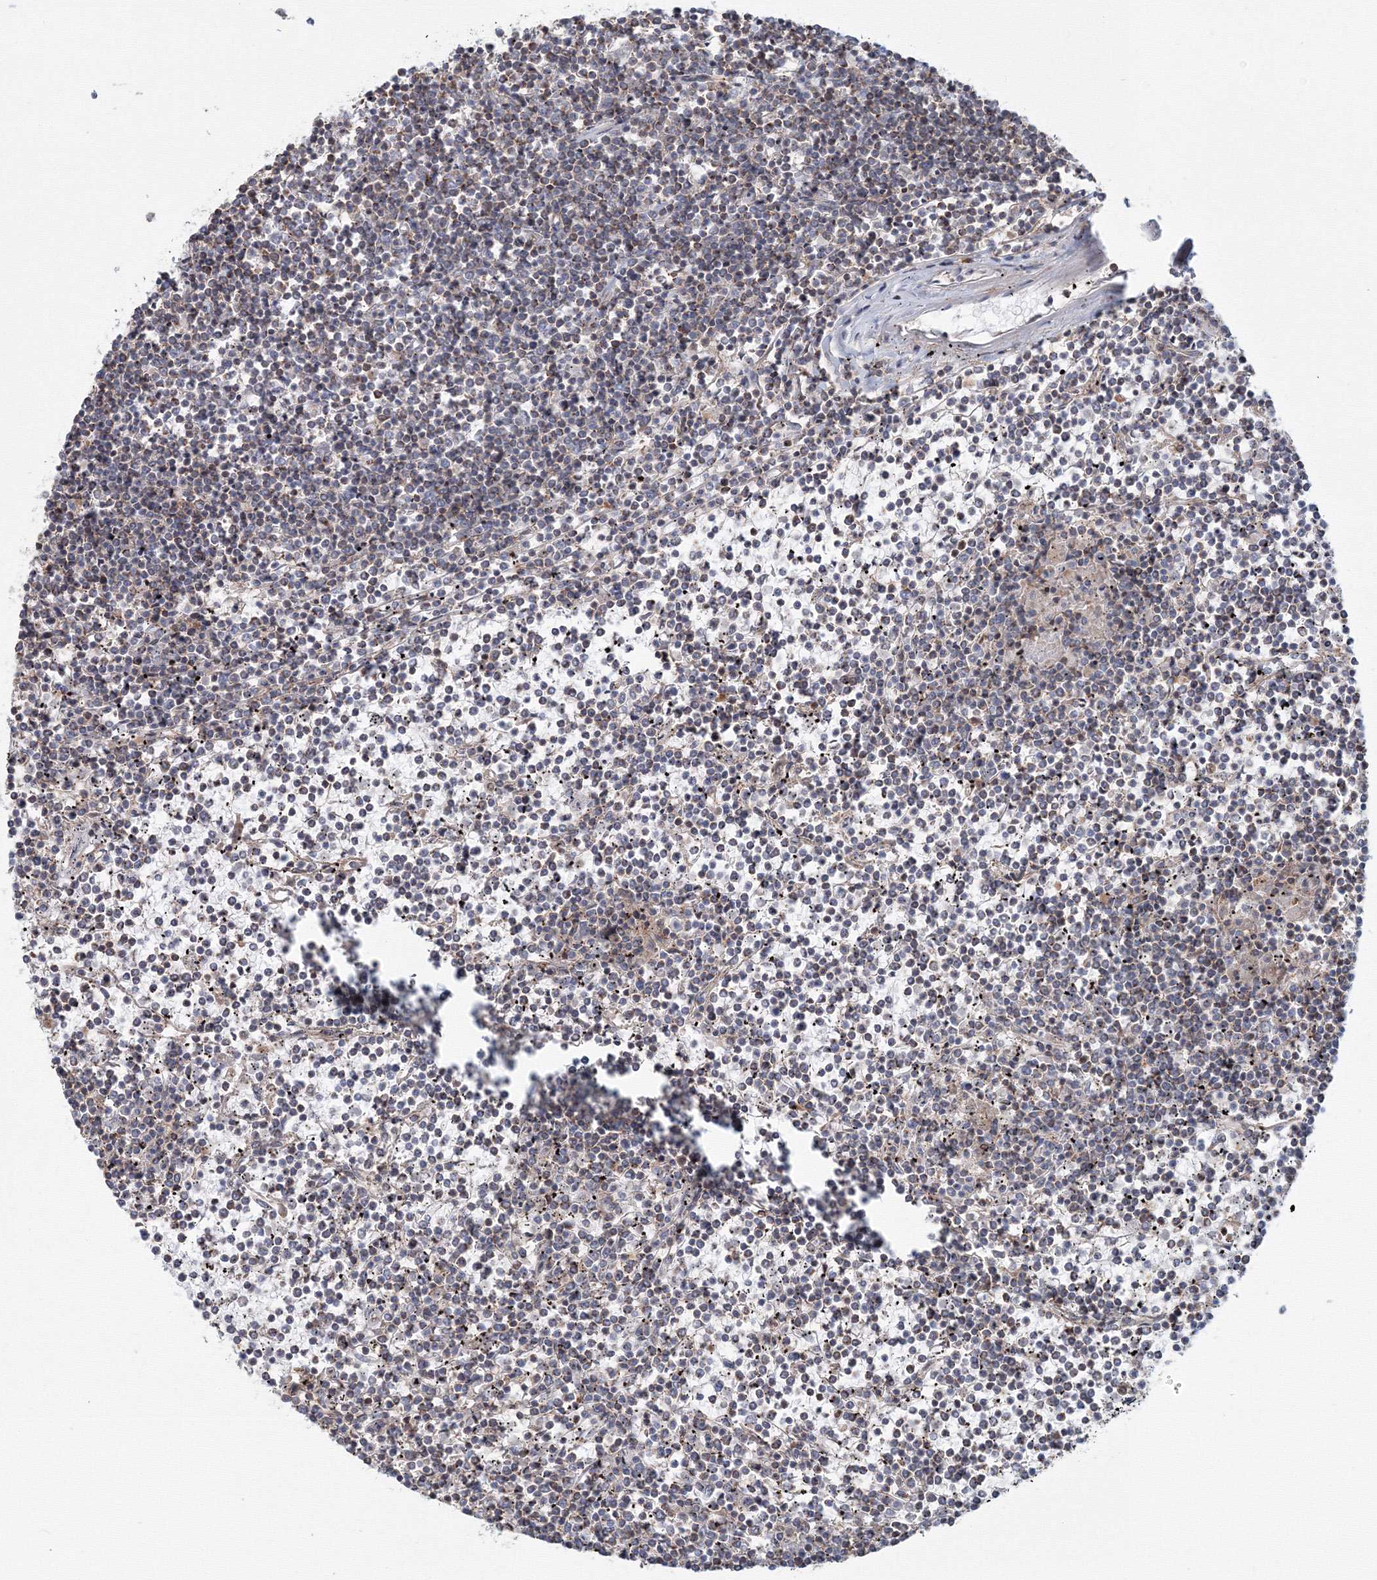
{"staining": {"intensity": "negative", "quantity": "none", "location": "none"}, "tissue": "lymphoma", "cell_type": "Tumor cells", "image_type": "cancer", "snomed": [{"axis": "morphology", "description": "Malignant lymphoma, non-Hodgkin's type, Low grade"}, {"axis": "topography", "description": "Spleen"}], "caption": "An immunohistochemistry (IHC) micrograph of low-grade malignant lymphoma, non-Hodgkin's type is shown. There is no staining in tumor cells of low-grade malignant lymphoma, non-Hodgkin's type.", "gene": "SH3PXD2A", "patient": {"sex": "female", "age": 19}}